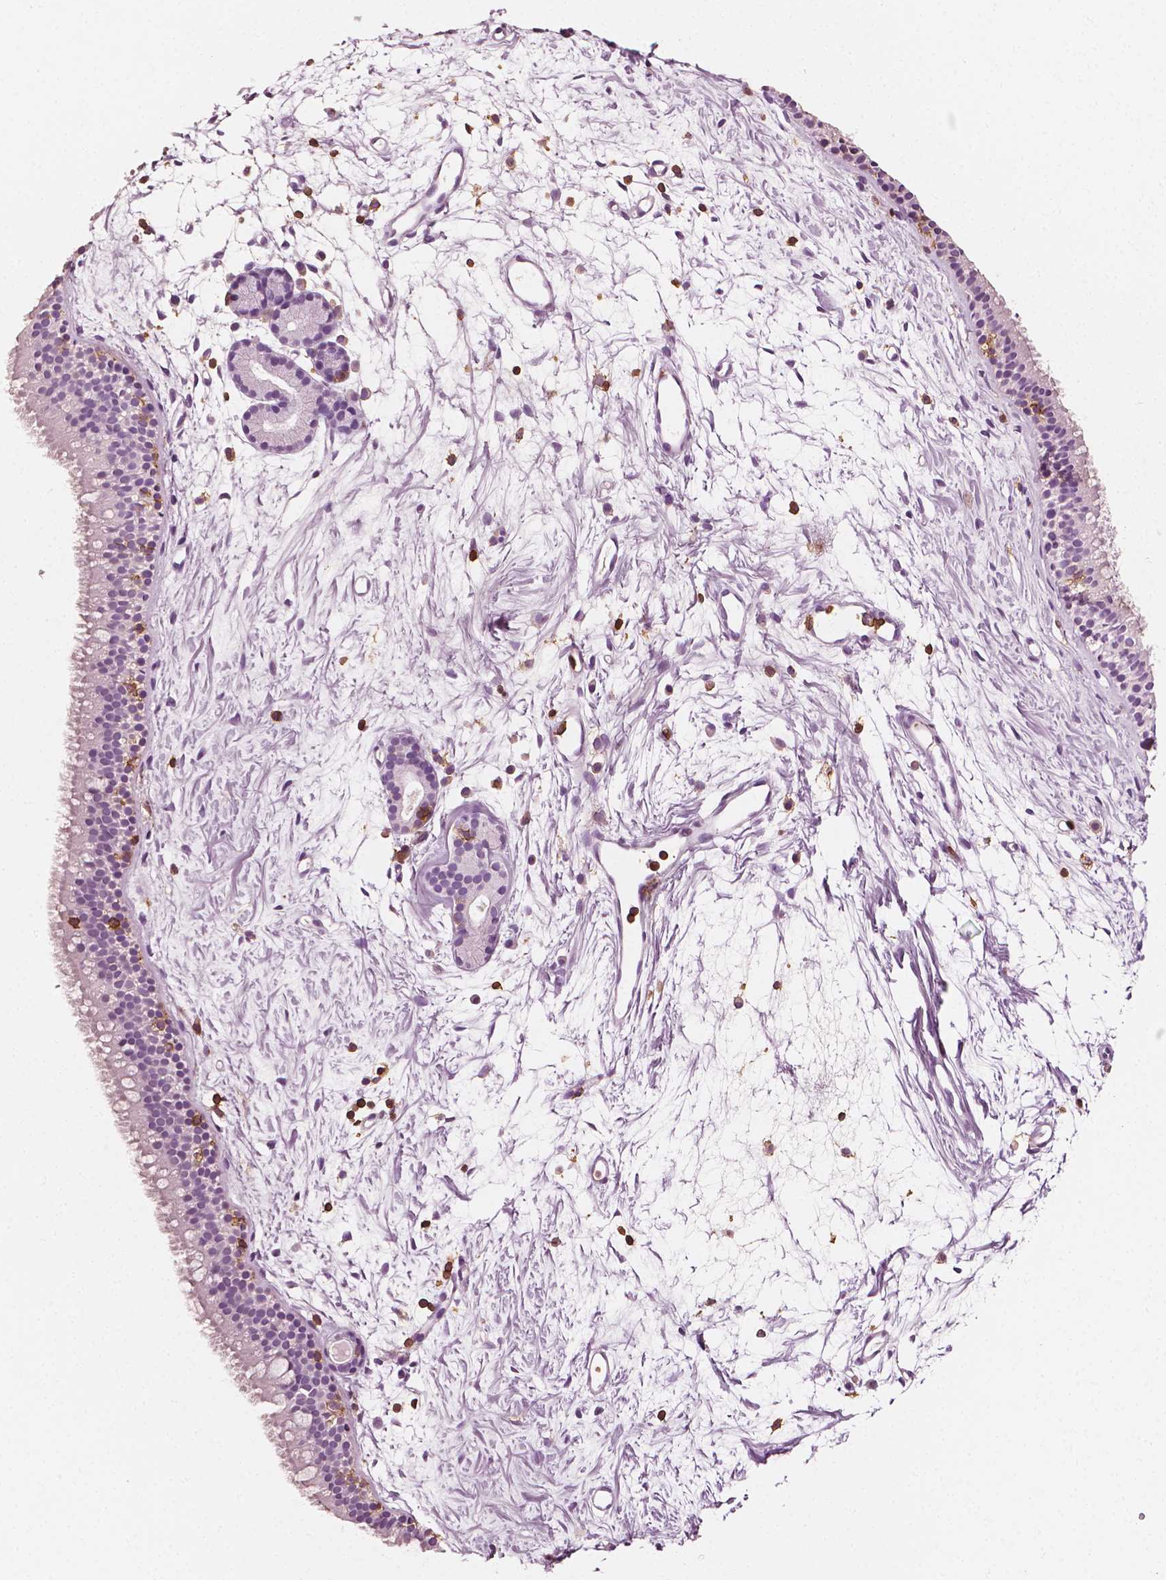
{"staining": {"intensity": "negative", "quantity": "none", "location": "none"}, "tissue": "nasopharynx", "cell_type": "Respiratory epithelial cells", "image_type": "normal", "snomed": [{"axis": "morphology", "description": "Normal tissue, NOS"}, {"axis": "topography", "description": "Nasopharynx"}], "caption": "A histopathology image of nasopharynx stained for a protein shows no brown staining in respiratory epithelial cells. (Stains: DAB immunohistochemistry (IHC) with hematoxylin counter stain, Microscopy: brightfield microscopy at high magnification).", "gene": "PTPRC", "patient": {"sex": "male", "age": 58}}